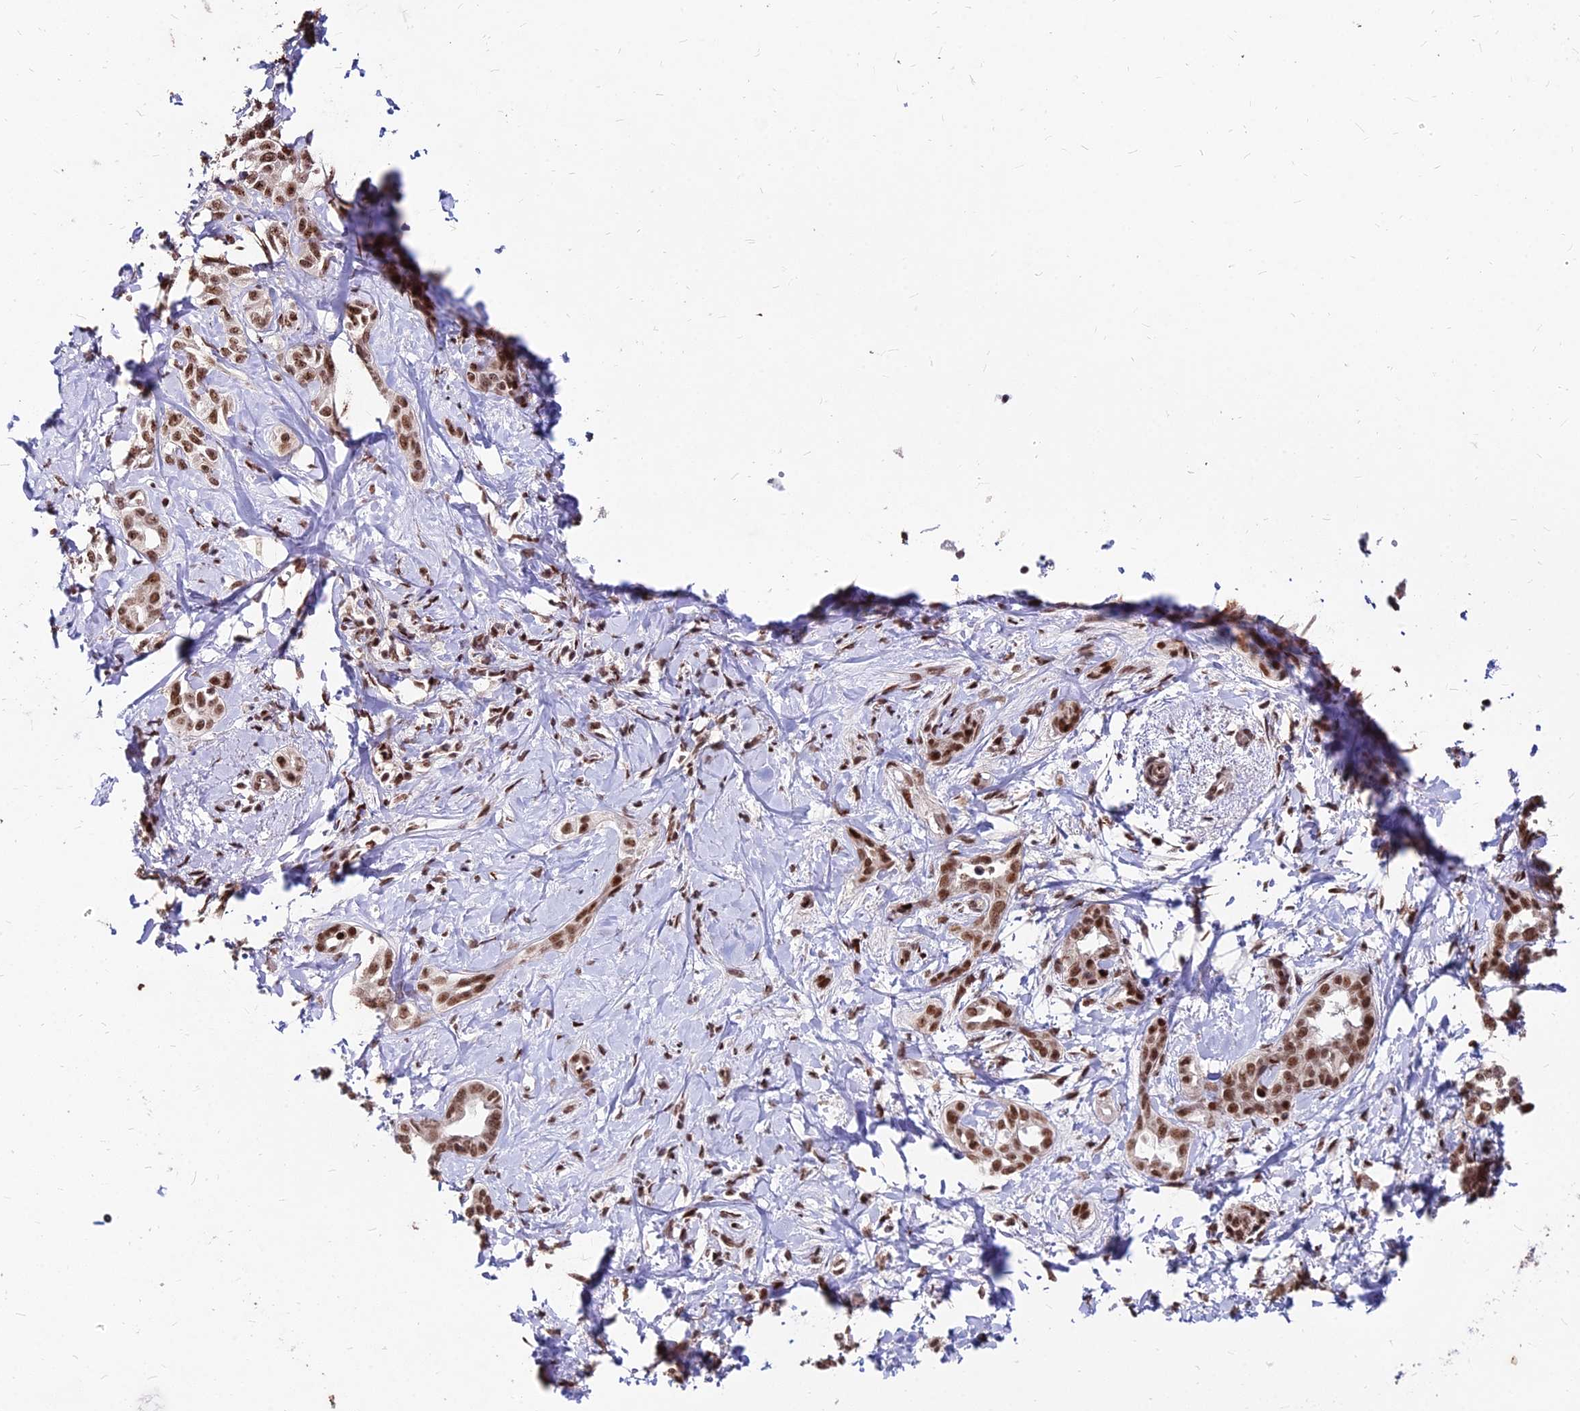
{"staining": {"intensity": "moderate", "quantity": ">75%", "location": "nuclear"}, "tissue": "liver cancer", "cell_type": "Tumor cells", "image_type": "cancer", "snomed": [{"axis": "morphology", "description": "Cholangiocarcinoma"}, {"axis": "topography", "description": "Liver"}], "caption": "An image of human liver cancer (cholangiocarcinoma) stained for a protein exhibits moderate nuclear brown staining in tumor cells.", "gene": "ZBED4", "patient": {"sex": "female", "age": 77}}